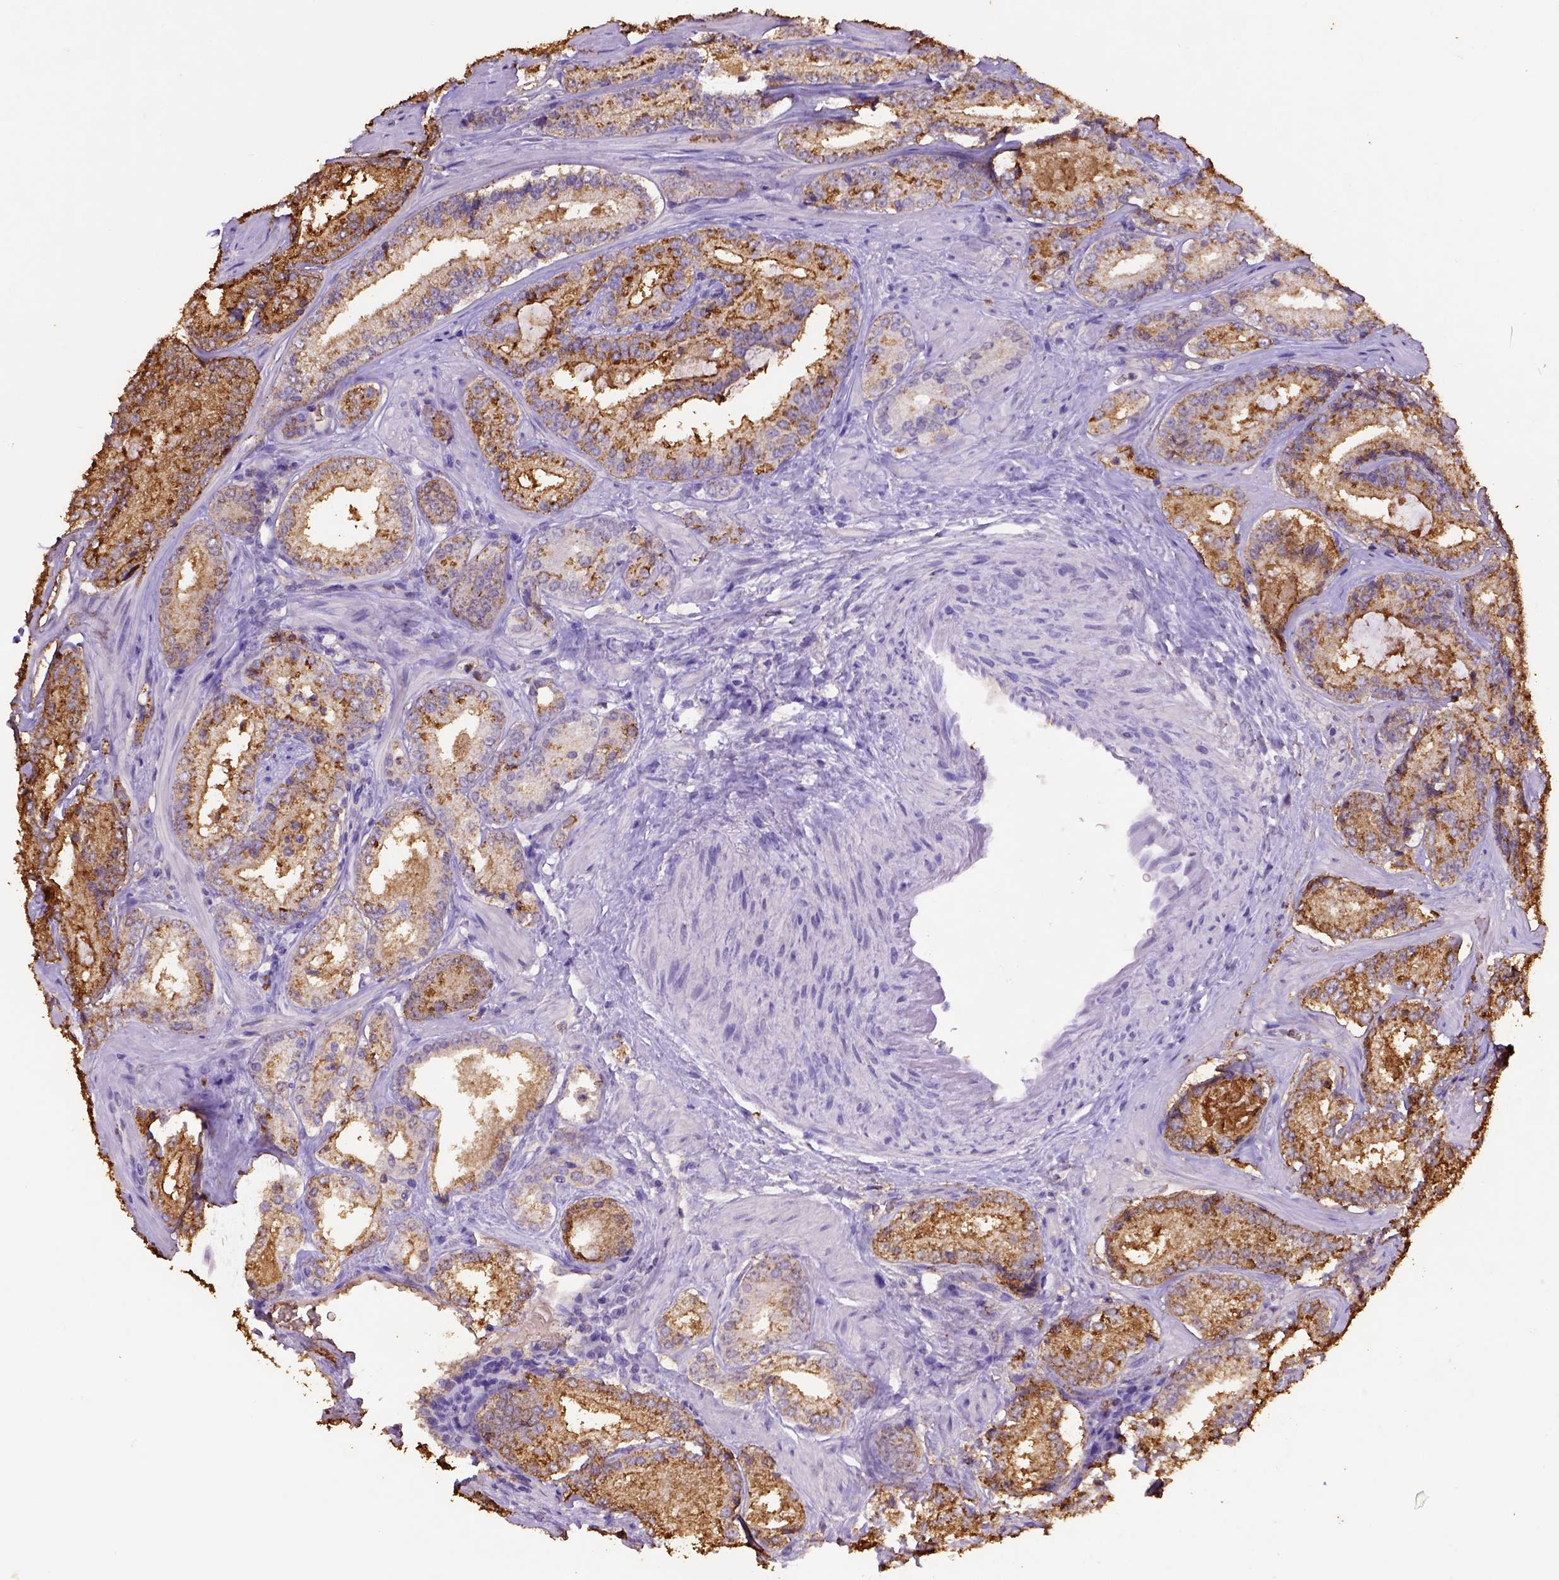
{"staining": {"intensity": "moderate", "quantity": ">75%", "location": "cytoplasmic/membranous"}, "tissue": "prostate cancer", "cell_type": "Tumor cells", "image_type": "cancer", "snomed": [{"axis": "morphology", "description": "Adenocarcinoma, Low grade"}, {"axis": "topography", "description": "Prostate"}], "caption": "The image reveals a brown stain indicating the presence of a protein in the cytoplasmic/membranous of tumor cells in prostate low-grade adenocarcinoma.", "gene": "B3GAT1", "patient": {"sex": "male", "age": 56}}